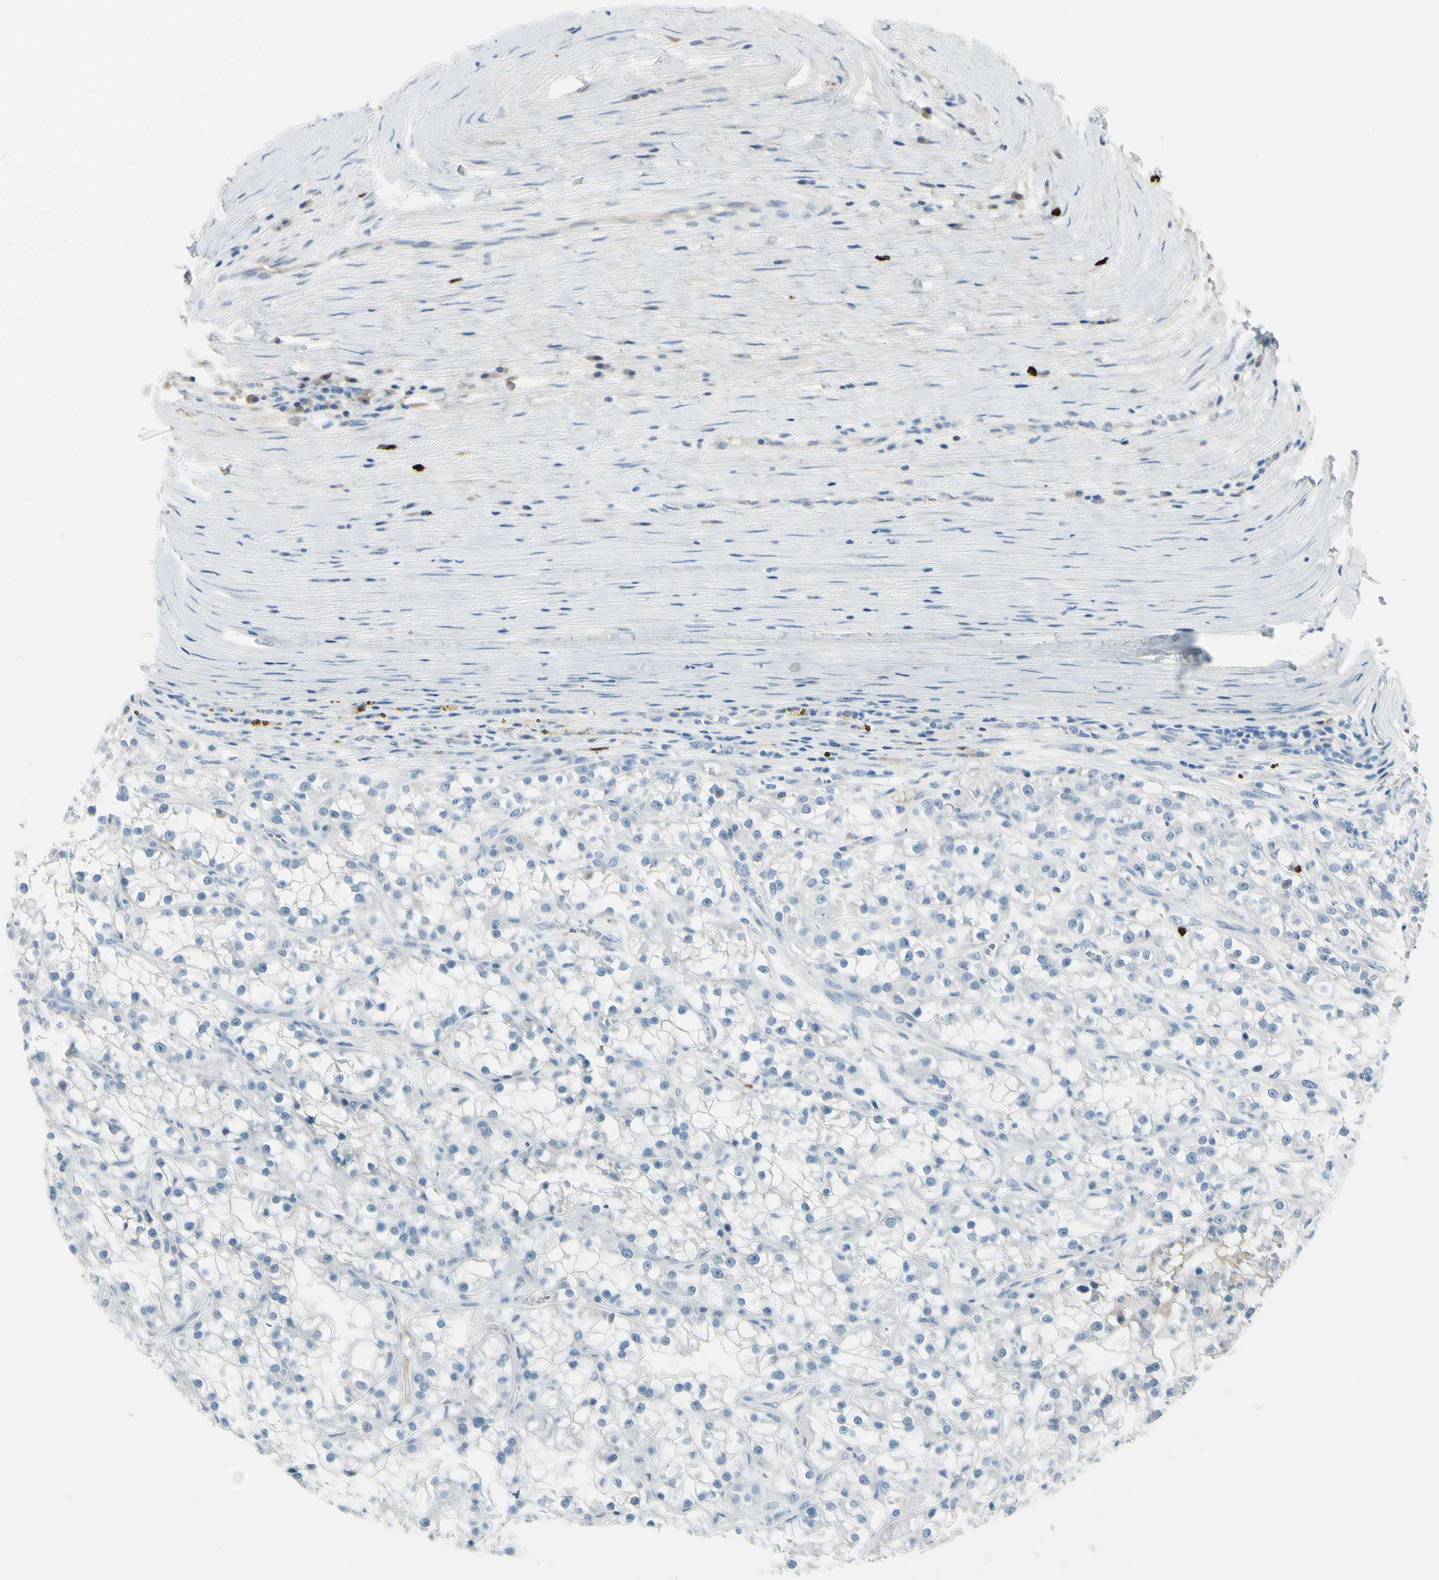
{"staining": {"intensity": "negative", "quantity": "none", "location": "none"}, "tissue": "renal cancer", "cell_type": "Tumor cells", "image_type": "cancer", "snomed": [{"axis": "morphology", "description": "Adenocarcinoma, NOS"}, {"axis": "topography", "description": "Kidney"}], "caption": "Immunohistochemistry of human adenocarcinoma (renal) demonstrates no expression in tumor cells.", "gene": "DLG4", "patient": {"sex": "female", "age": 52}}